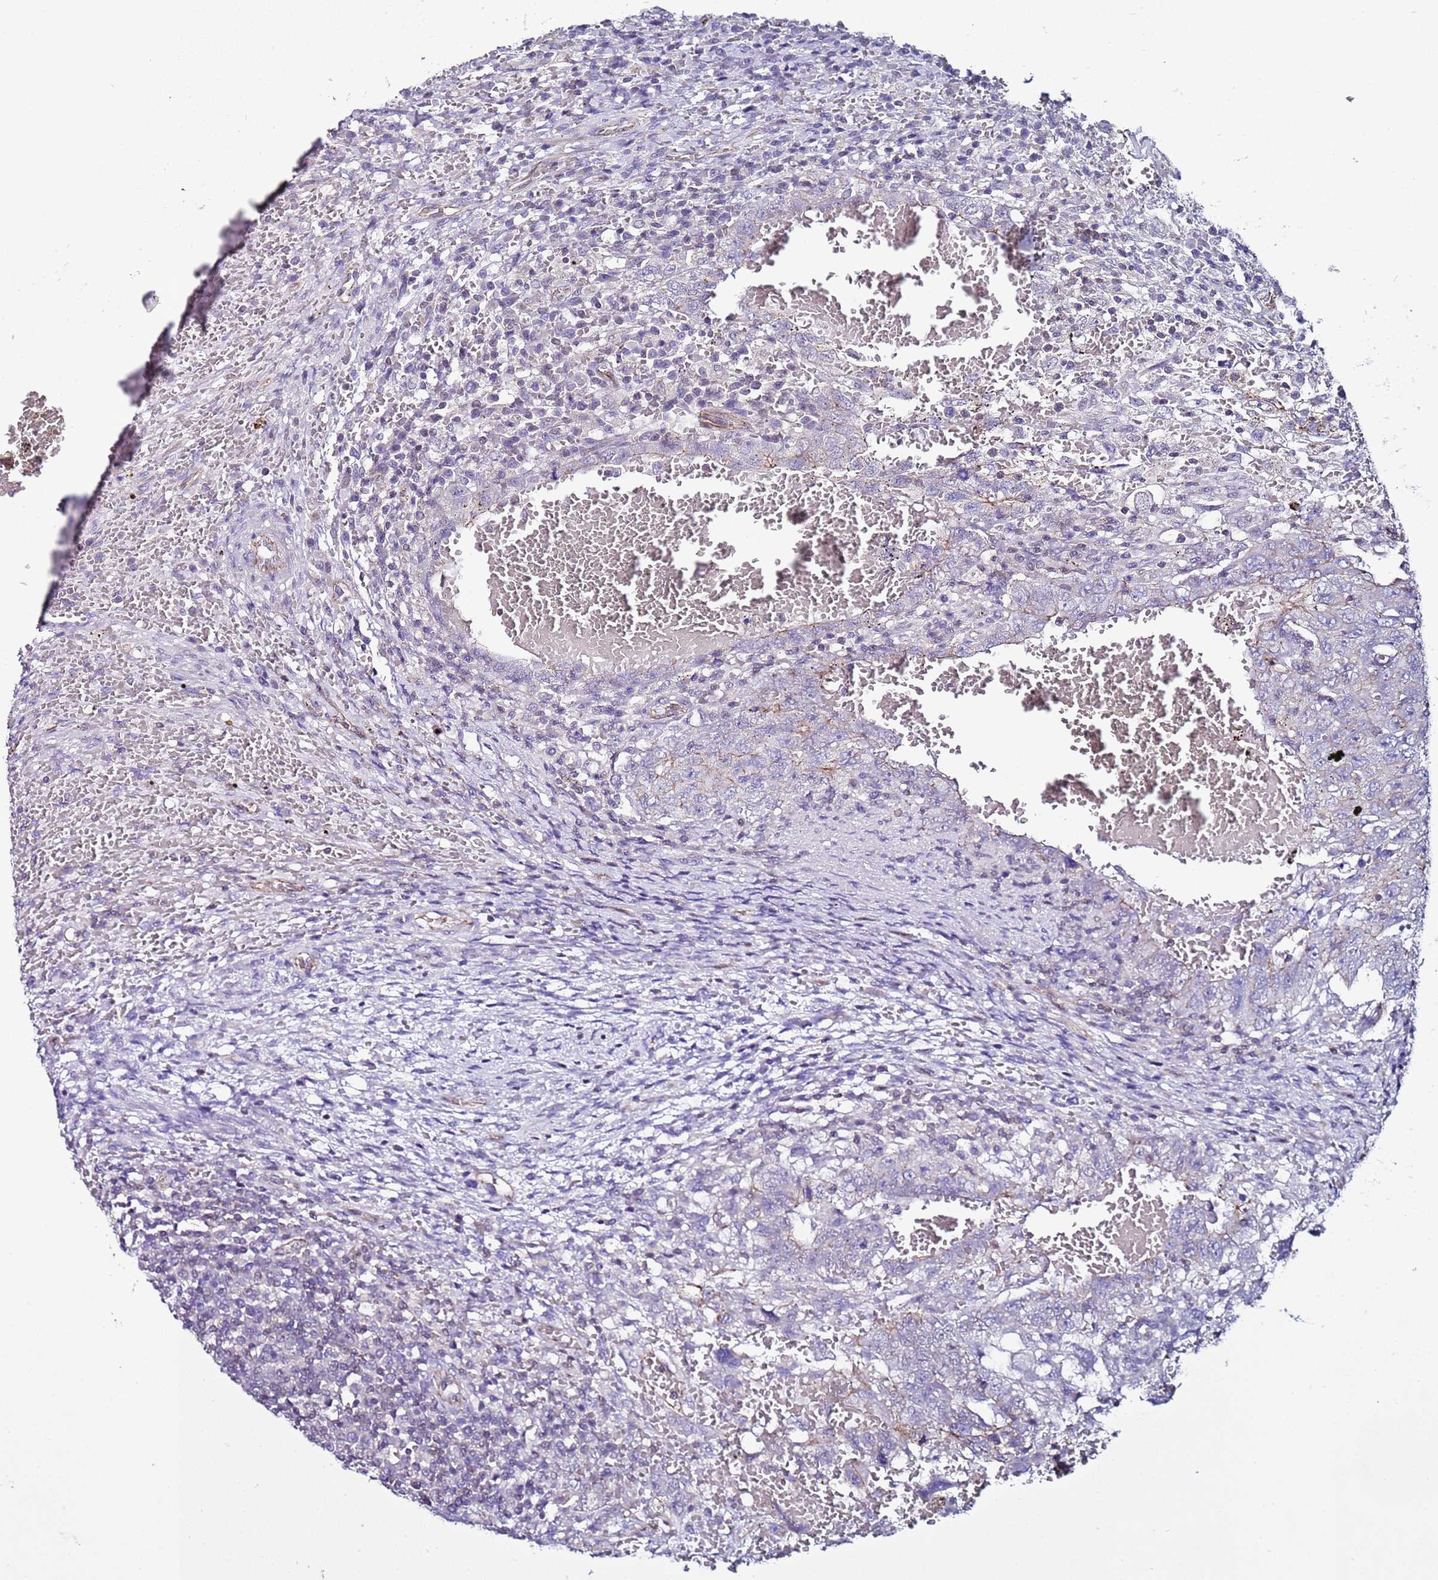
{"staining": {"intensity": "negative", "quantity": "none", "location": "none"}, "tissue": "testis cancer", "cell_type": "Tumor cells", "image_type": "cancer", "snomed": [{"axis": "morphology", "description": "Carcinoma, Embryonal, NOS"}, {"axis": "topography", "description": "Testis"}], "caption": "An immunohistochemistry micrograph of testis embryonal carcinoma is shown. There is no staining in tumor cells of testis embryonal carcinoma.", "gene": "TENM3", "patient": {"sex": "male", "age": 26}}